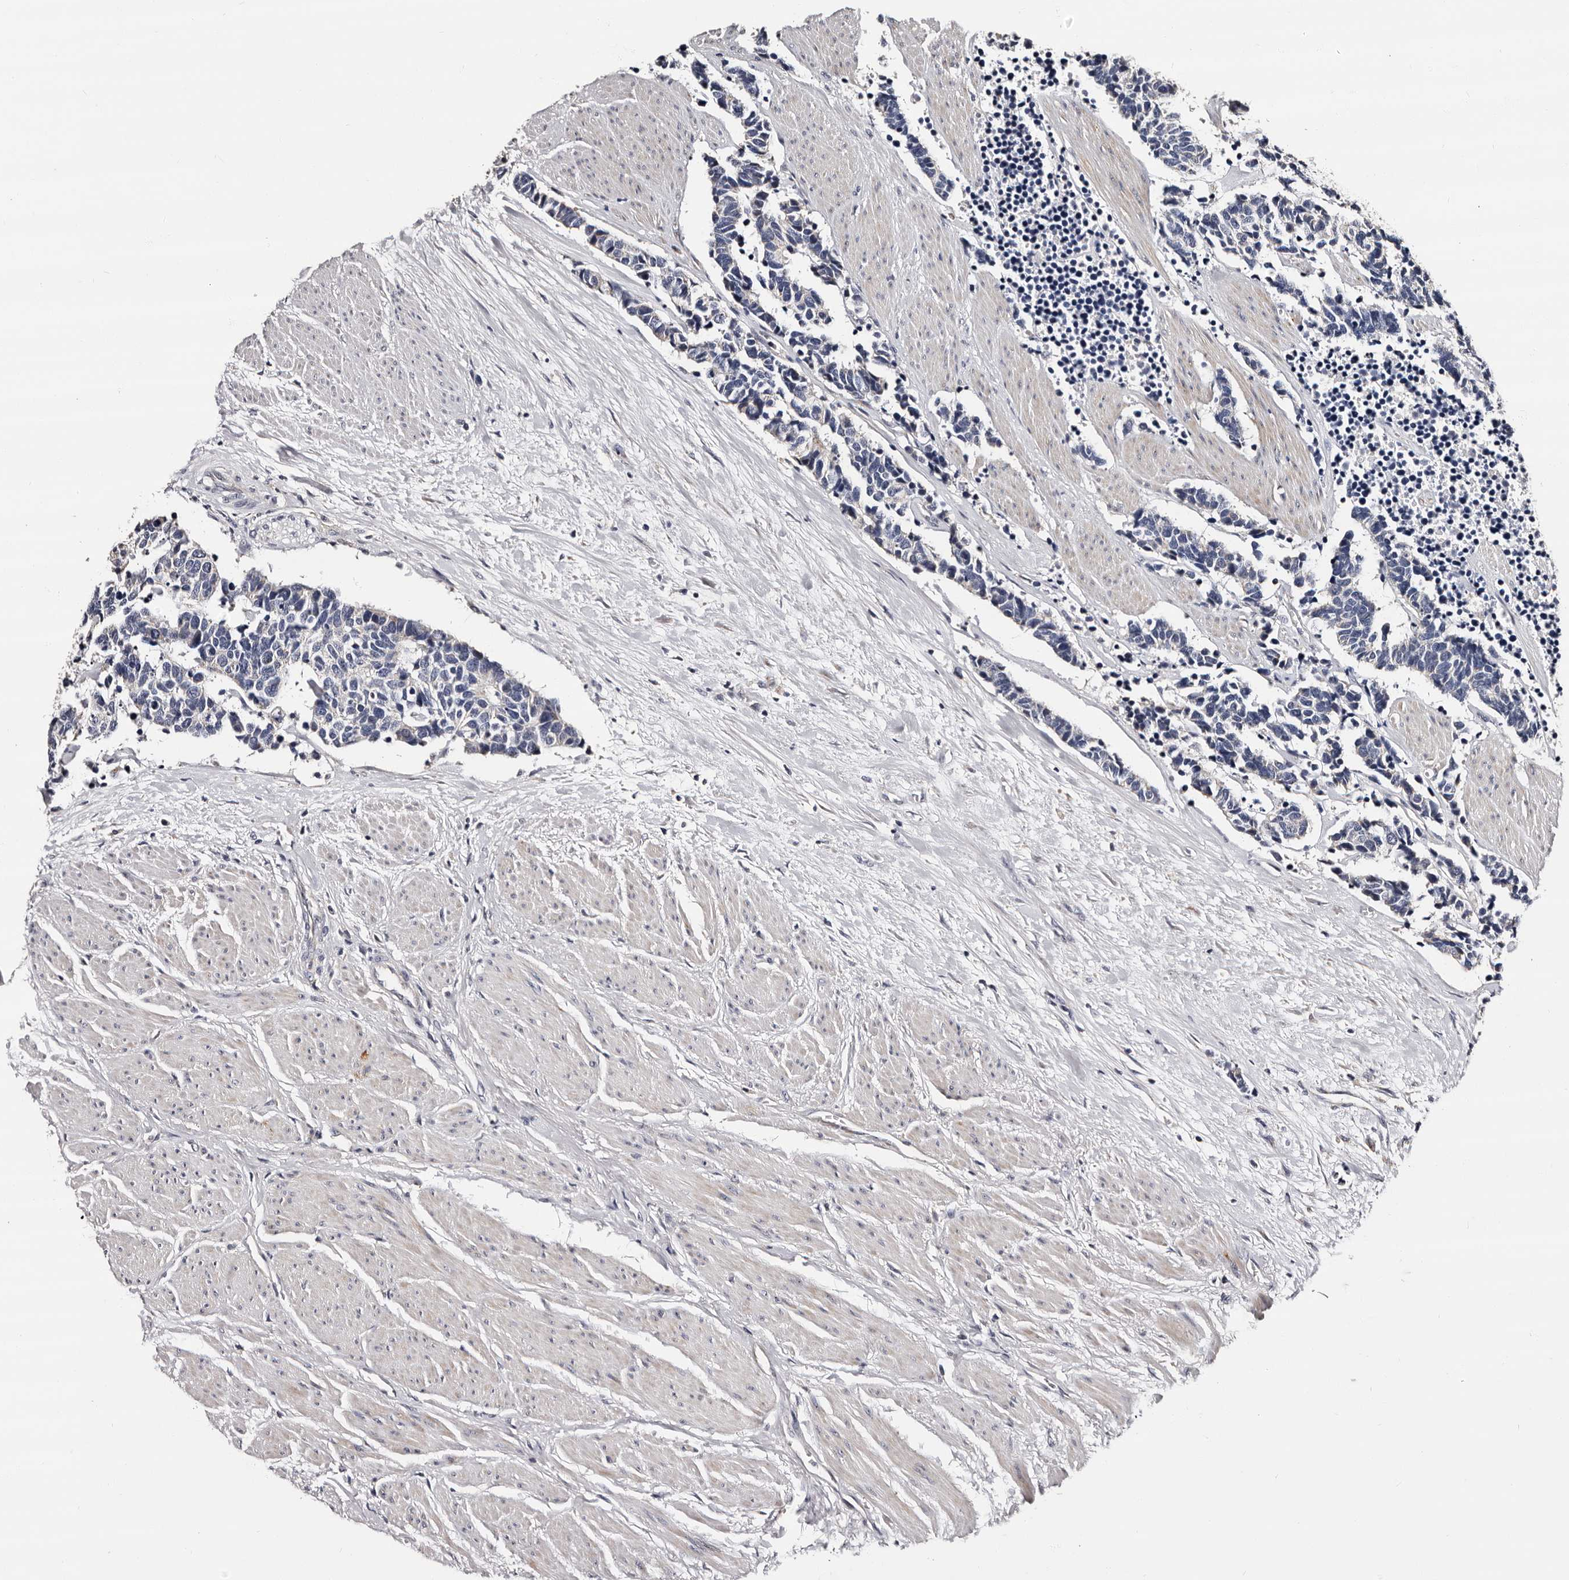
{"staining": {"intensity": "negative", "quantity": "none", "location": "none"}, "tissue": "carcinoid", "cell_type": "Tumor cells", "image_type": "cancer", "snomed": [{"axis": "morphology", "description": "Carcinoma, NOS"}, {"axis": "morphology", "description": "Carcinoid, malignant, NOS"}, {"axis": "topography", "description": "Urinary bladder"}], "caption": "Histopathology image shows no protein staining in tumor cells of carcinoid tissue.", "gene": "TAF4B", "patient": {"sex": "male", "age": 57}}